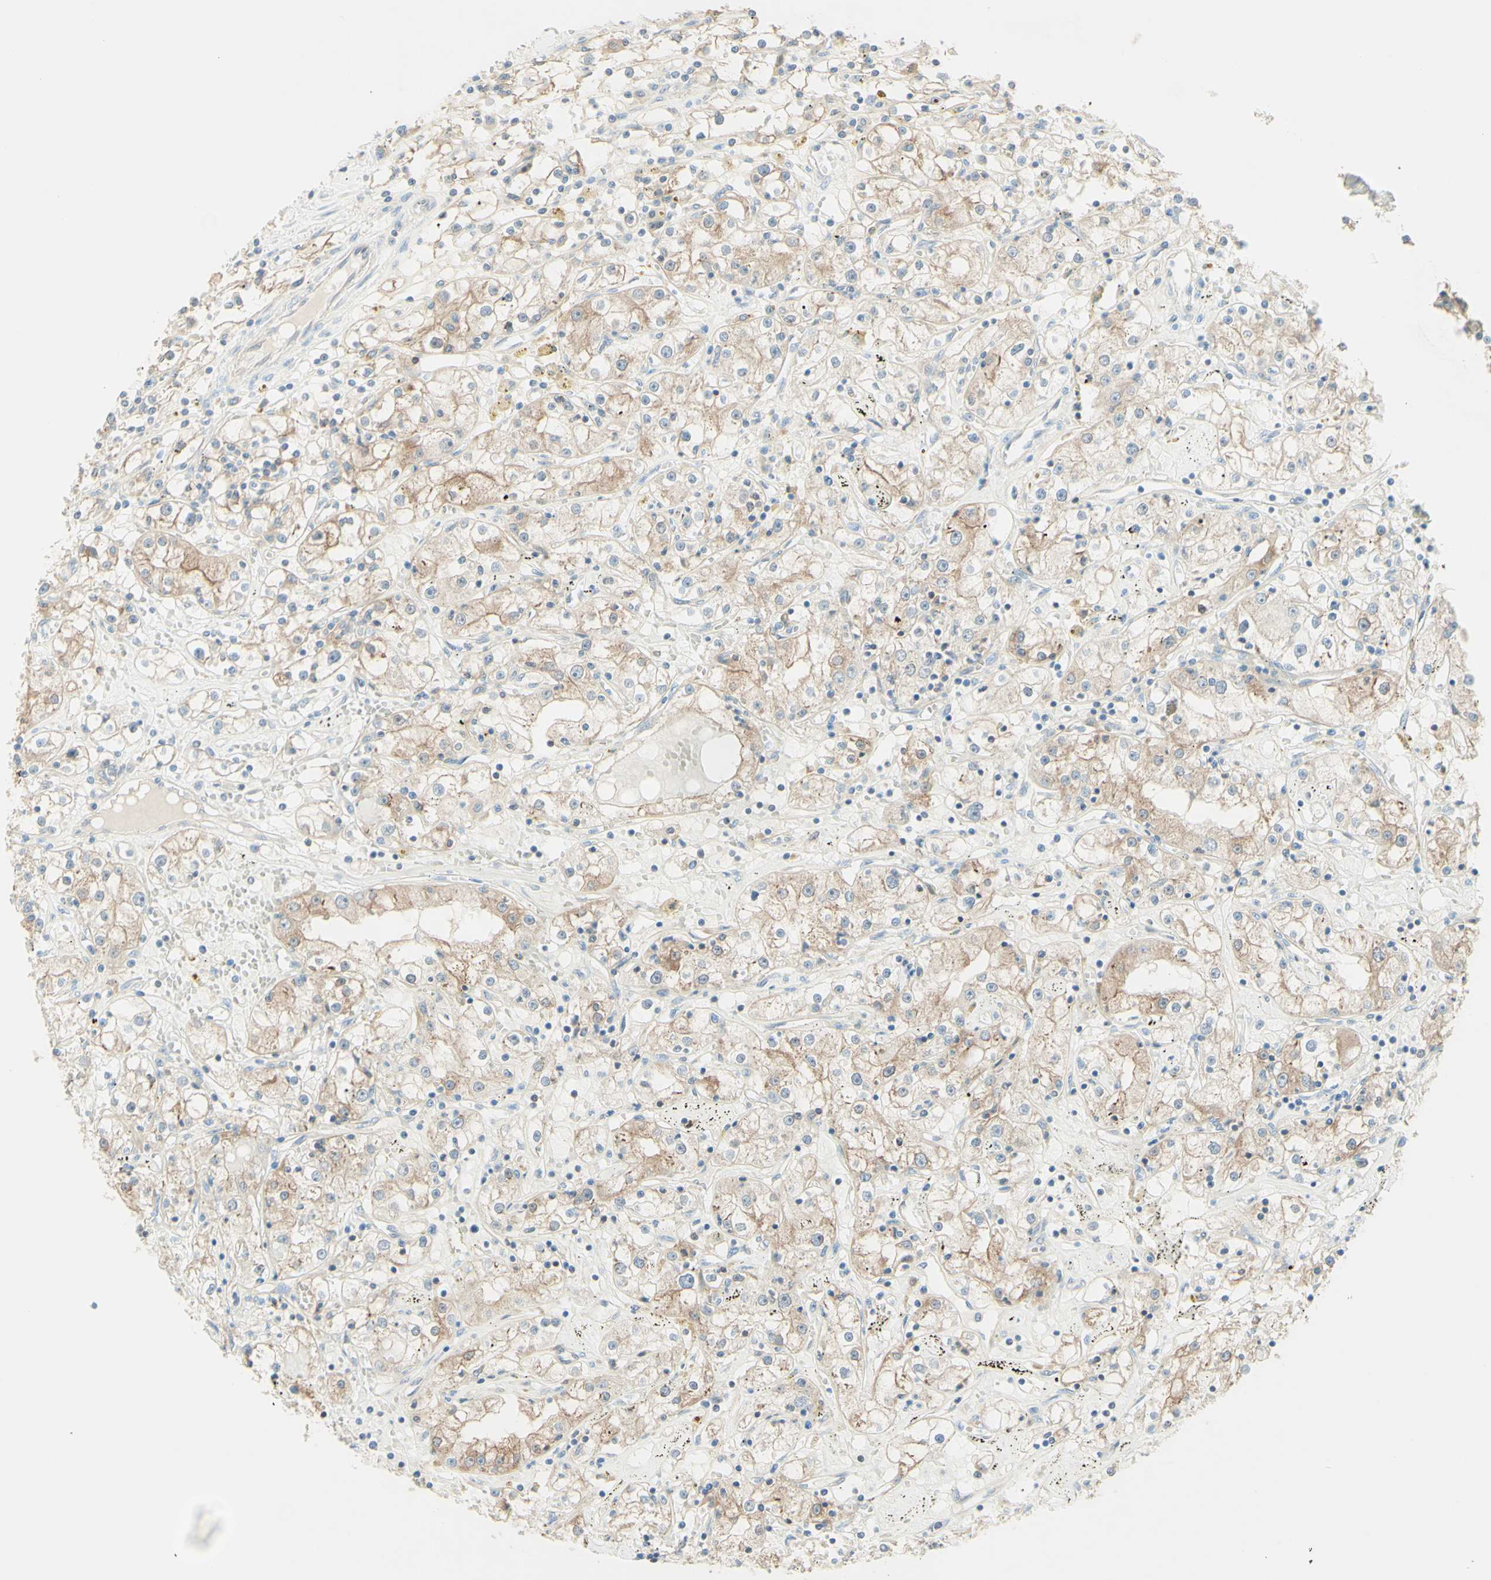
{"staining": {"intensity": "weak", "quantity": "25%-75%", "location": "cytoplasmic/membranous"}, "tissue": "renal cancer", "cell_type": "Tumor cells", "image_type": "cancer", "snomed": [{"axis": "morphology", "description": "Adenocarcinoma, NOS"}, {"axis": "topography", "description": "Kidney"}], "caption": "Immunohistochemistry of human renal adenocarcinoma shows low levels of weak cytoplasmic/membranous staining in about 25%-75% of tumor cells. (IHC, brightfield microscopy, high magnification).", "gene": "MTM1", "patient": {"sex": "male", "age": 56}}